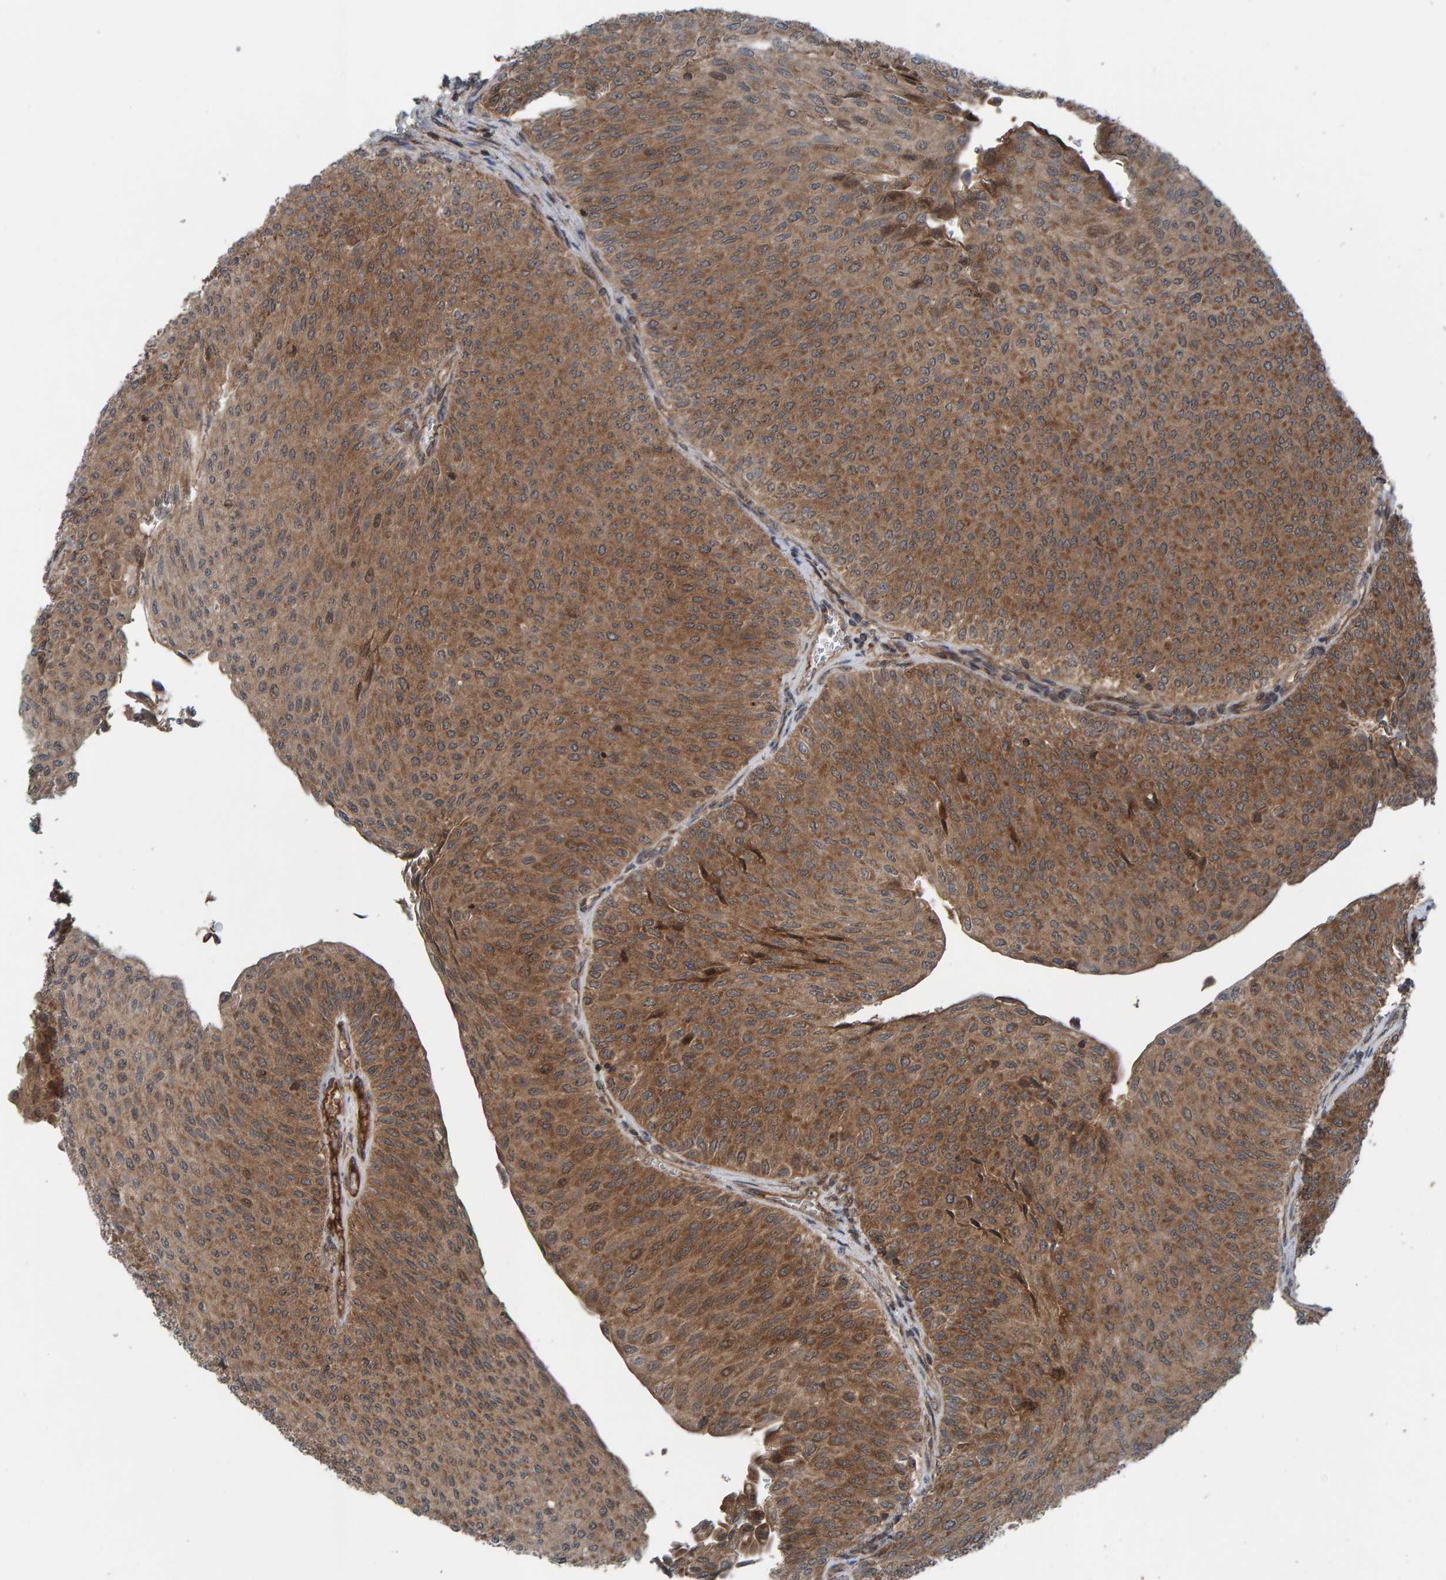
{"staining": {"intensity": "moderate", "quantity": ">75%", "location": "cytoplasmic/membranous"}, "tissue": "urothelial cancer", "cell_type": "Tumor cells", "image_type": "cancer", "snomed": [{"axis": "morphology", "description": "Urothelial carcinoma, Low grade"}, {"axis": "topography", "description": "Urinary bladder"}], "caption": "The micrograph displays a brown stain indicating the presence of a protein in the cytoplasmic/membranous of tumor cells in low-grade urothelial carcinoma.", "gene": "CUEDC1", "patient": {"sex": "male", "age": 78}}